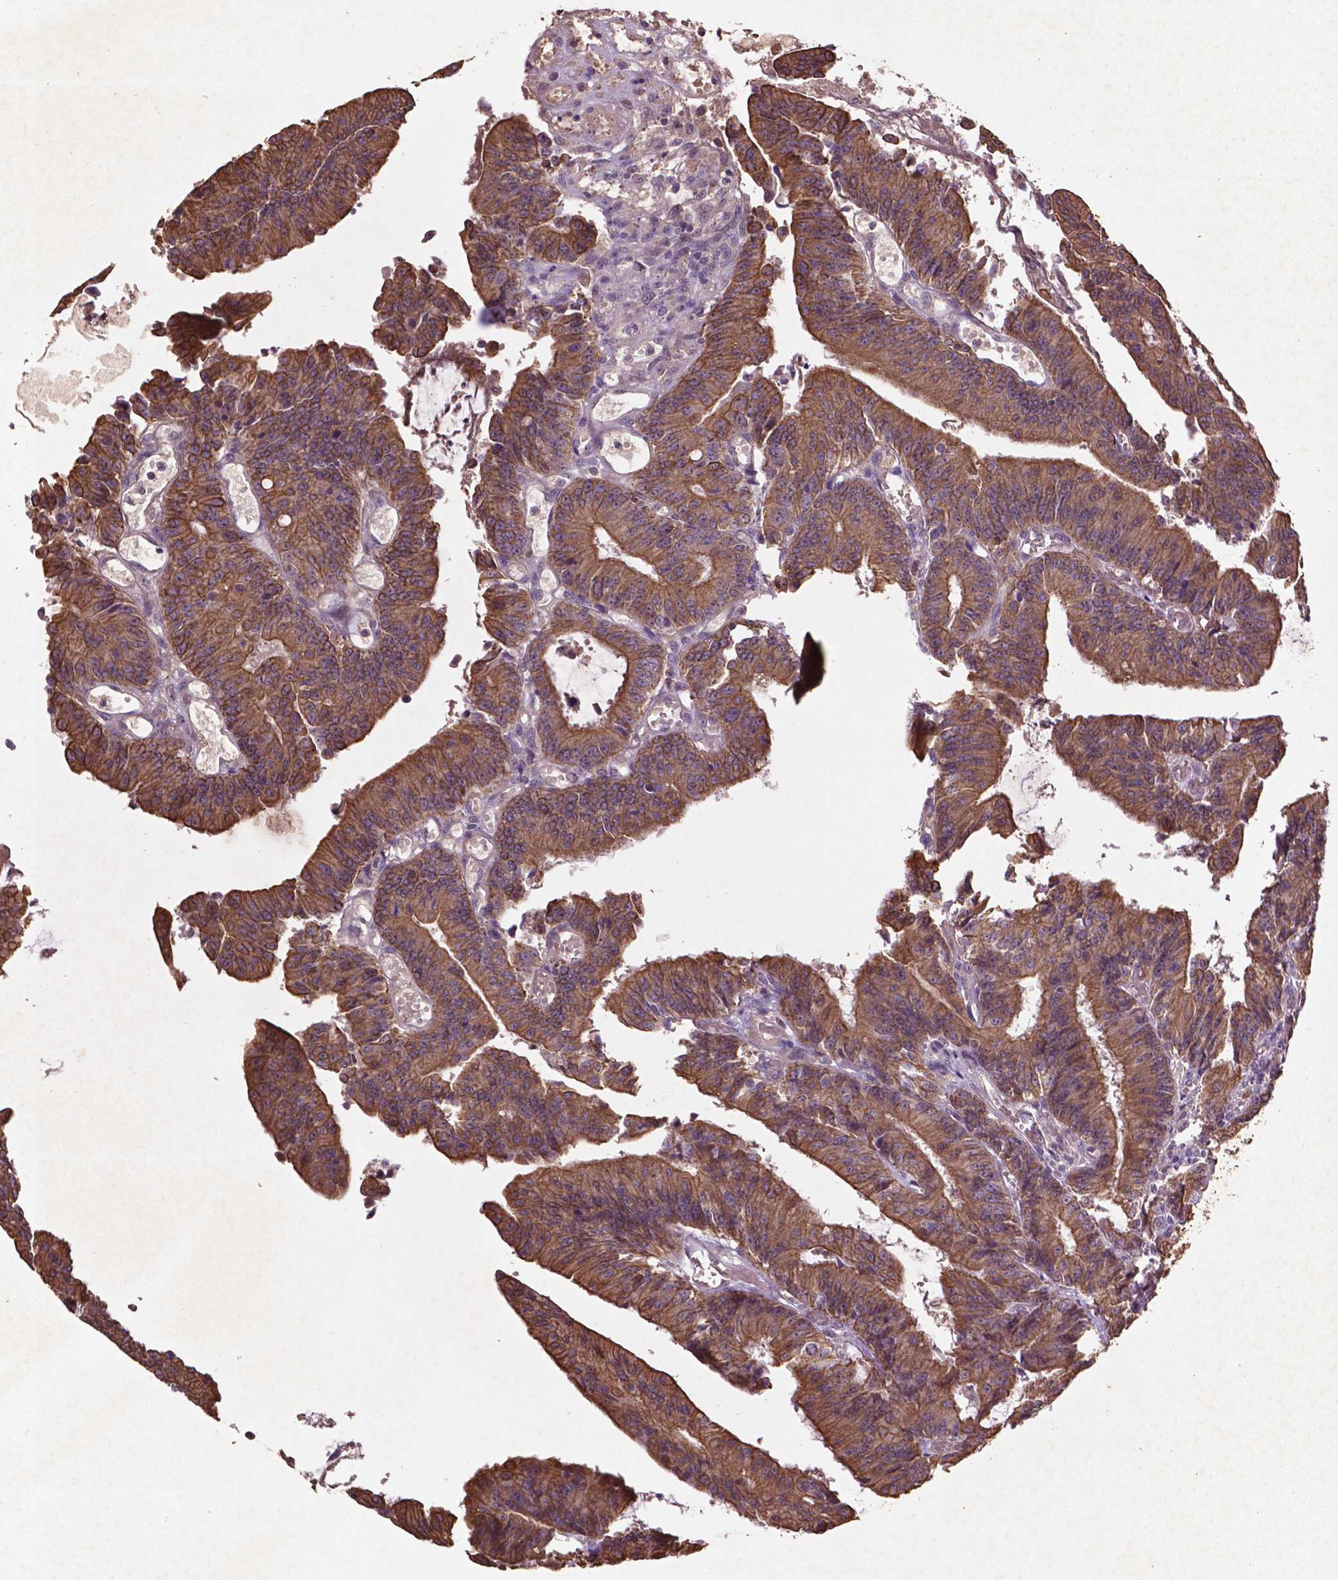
{"staining": {"intensity": "strong", "quantity": ">75%", "location": "cytoplasmic/membranous"}, "tissue": "colorectal cancer", "cell_type": "Tumor cells", "image_type": "cancer", "snomed": [{"axis": "morphology", "description": "Adenocarcinoma, NOS"}, {"axis": "topography", "description": "Colon"}], "caption": "This micrograph shows IHC staining of adenocarcinoma (colorectal), with high strong cytoplasmic/membranous positivity in about >75% of tumor cells.", "gene": "COQ2", "patient": {"sex": "female", "age": 78}}